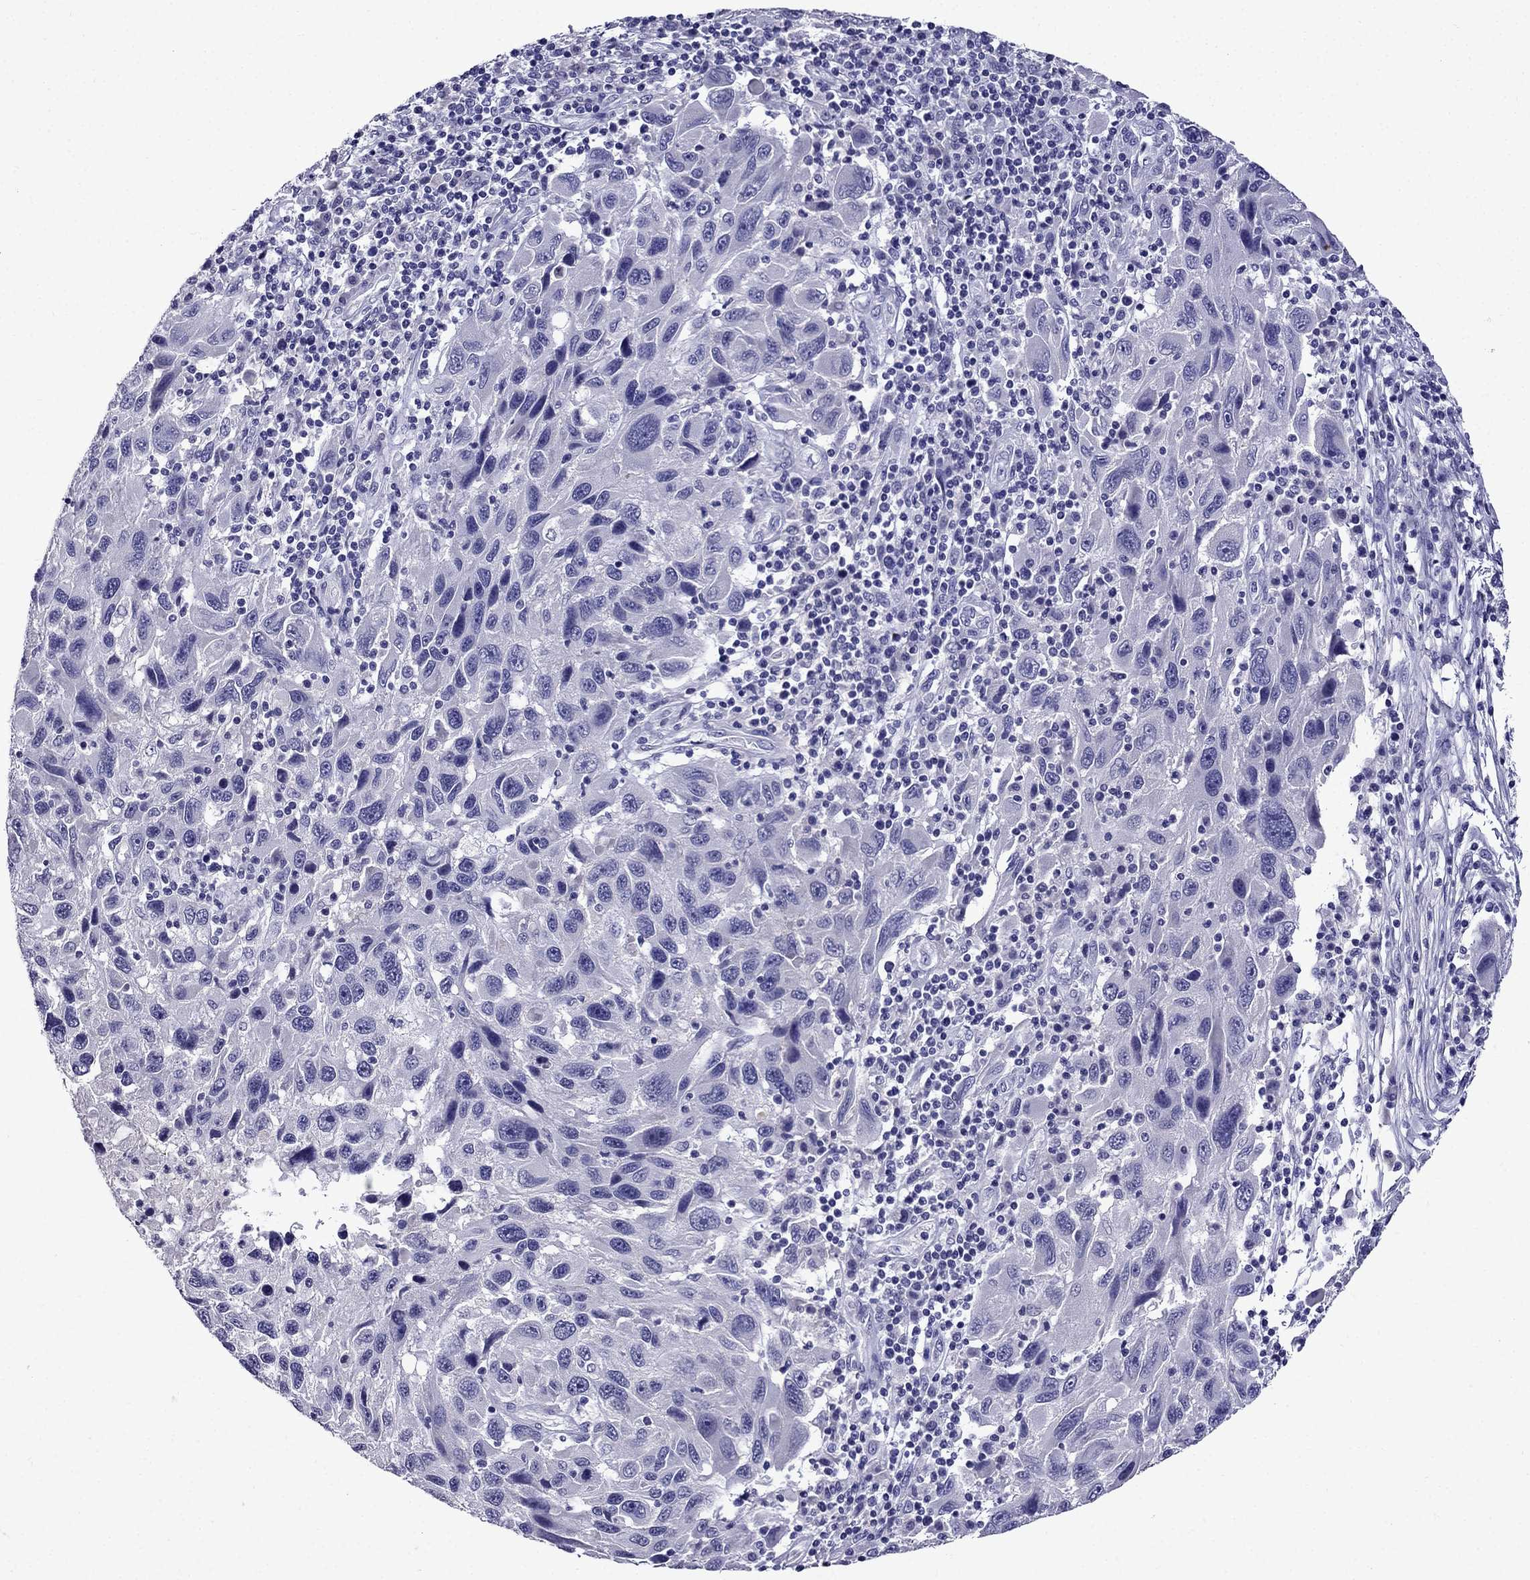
{"staining": {"intensity": "negative", "quantity": "none", "location": "none"}, "tissue": "melanoma", "cell_type": "Tumor cells", "image_type": "cancer", "snomed": [{"axis": "morphology", "description": "Malignant melanoma, NOS"}, {"axis": "topography", "description": "Skin"}], "caption": "Tumor cells show no significant expression in malignant melanoma.", "gene": "DNAH17", "patient": {"sex": "male", "age": 53}}